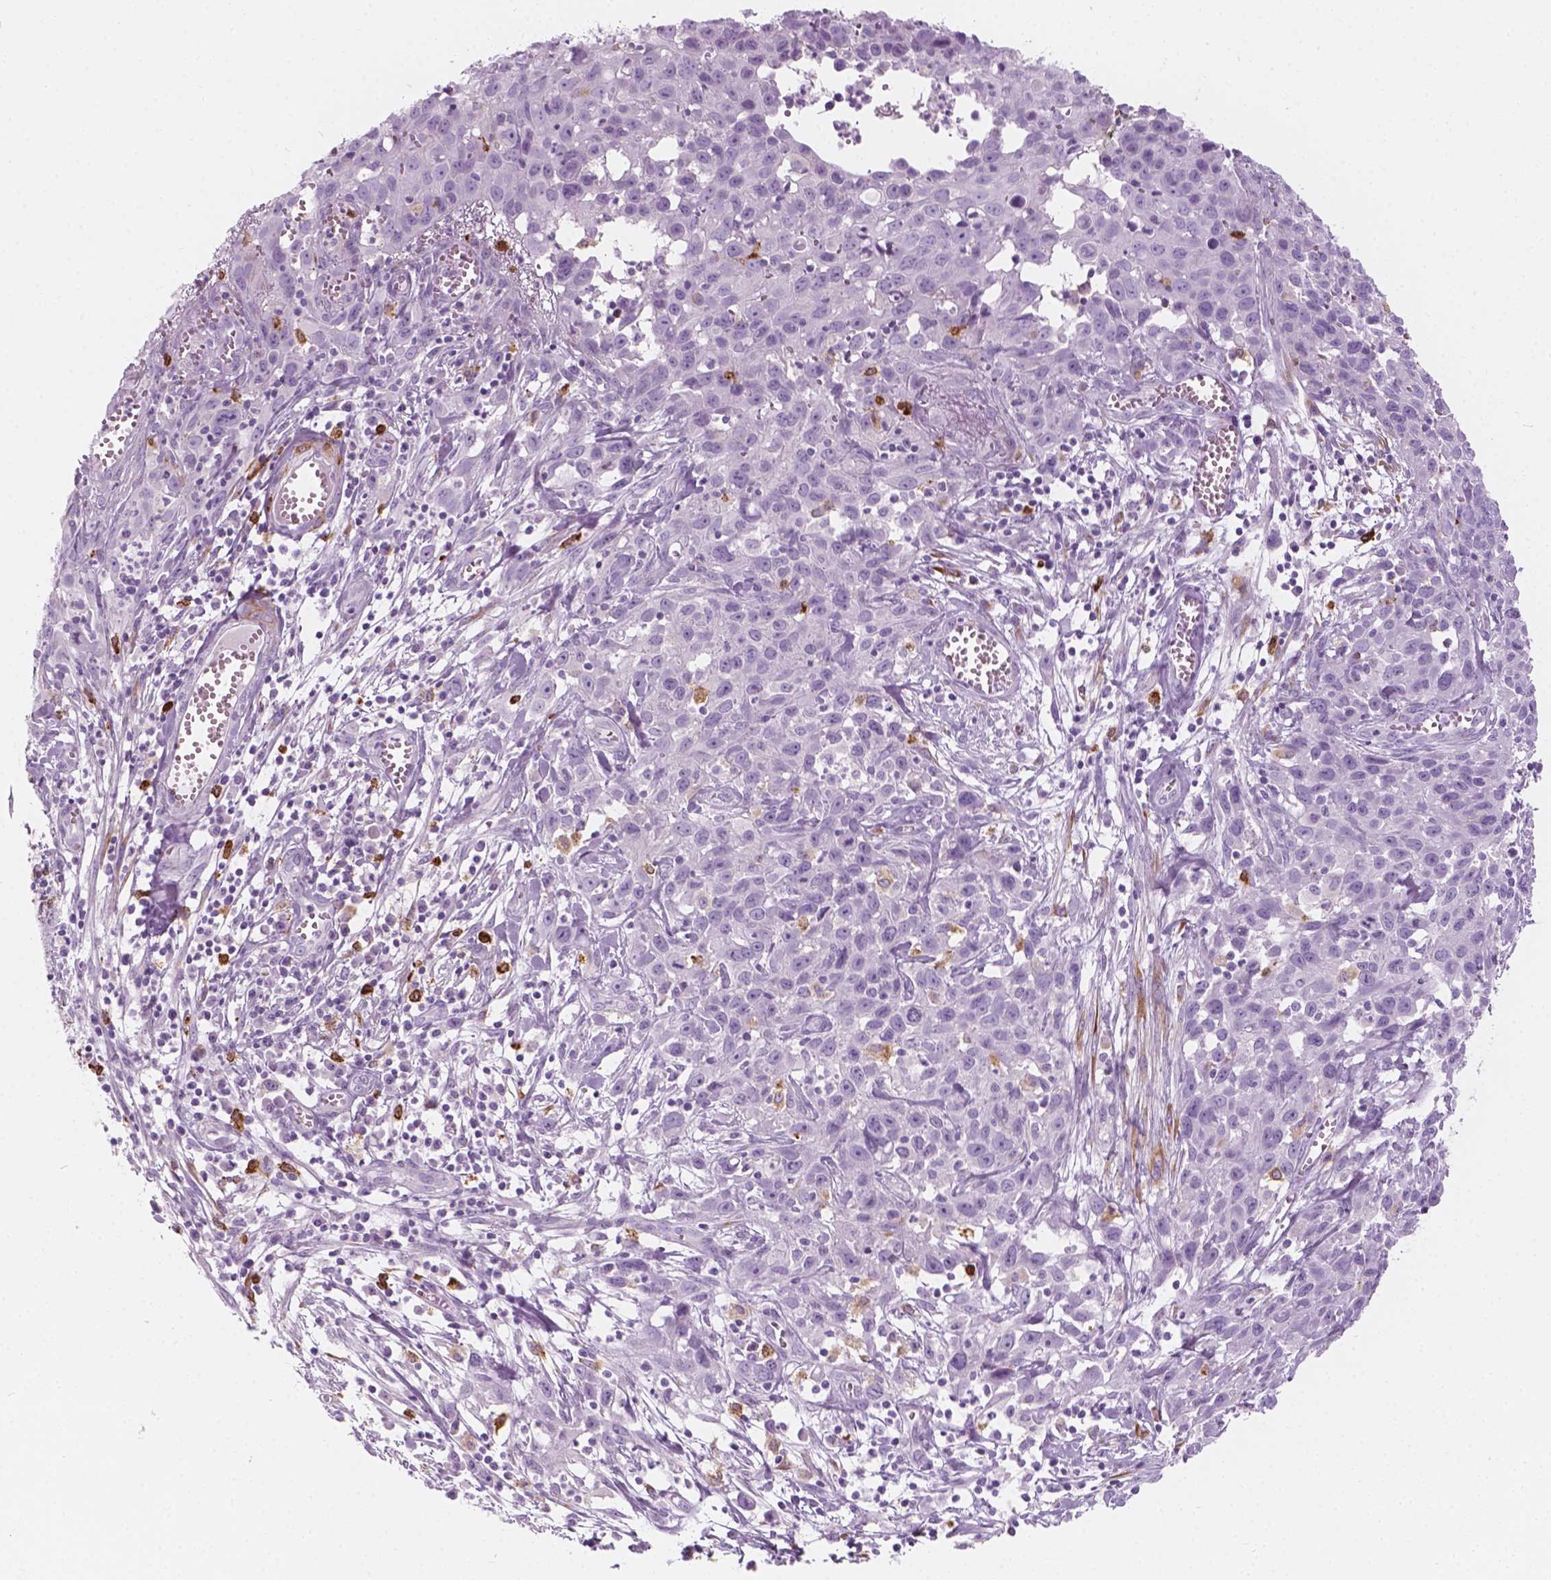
{"staining": {"intensity": "negative", "quantity": "none", "location": "none"}, "tissue": "cervical cancer", "cell_type": "Tumor cells", "image_type": "cancer", "snomed": [{"axis": "morphology", "description": "Squamous cell carcinoma, NOS"}, {"axis": "topography", "description": "Cervix"}], "caption": "Immunohistochemistry micrograph of human cervical cancer (squamous cell carcinoma) stained for a protein (brown), which exhibits no expression in tumor cells.", "gene": "CES1", "patient": {"sex": "female", "age": 38}}